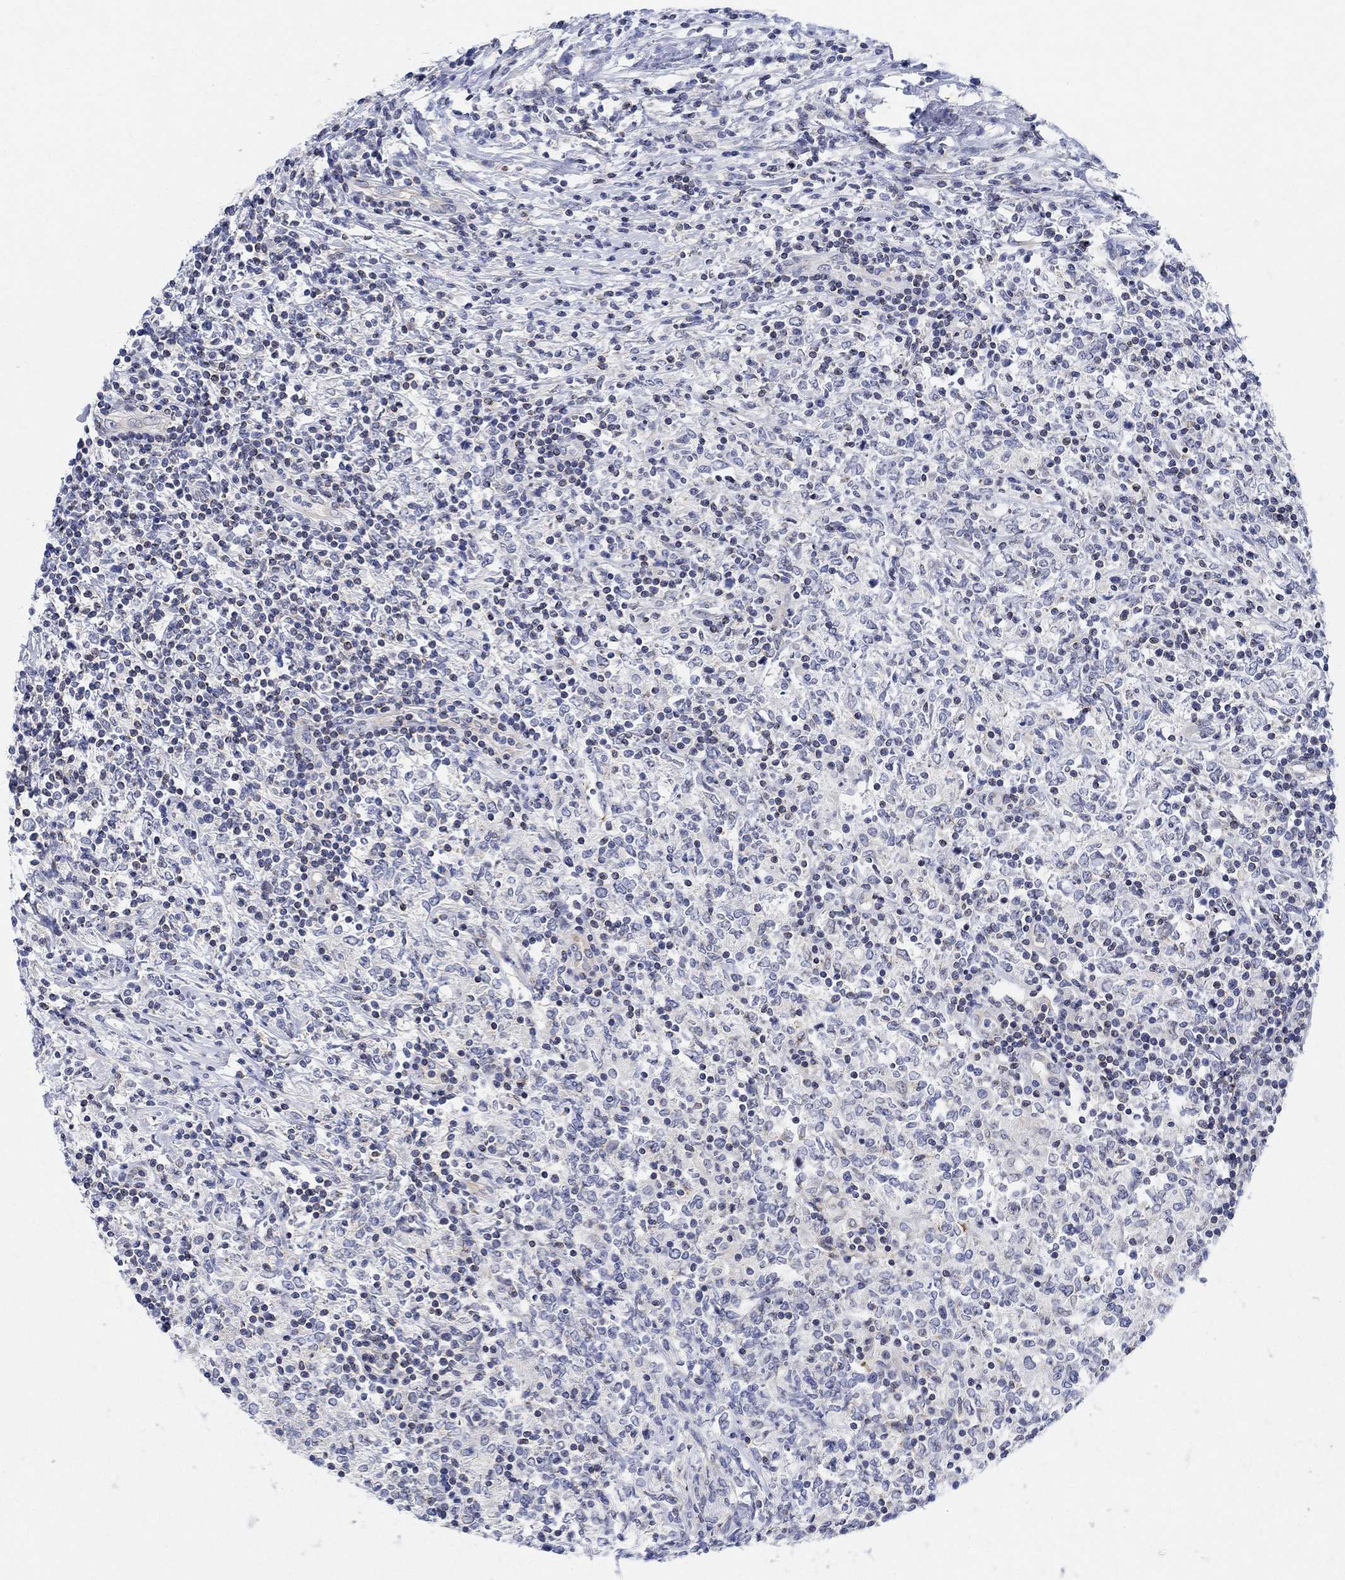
{"staining": {"intensity": "negative", "quantity": "none", "location": "none"}, "tissue": "lymphoma", "cell_type": "Tumor cells", "image_type": "cancer", "snomed": [{"axis": "morphology", "description": "Malignant lymphoma, non-Hodgkin's type, High grade"}, {"axis": "topography", "description": "Lymph node"}], "caption": "The image exhibits no staining of tumor cells in malignant lymphoma, non-Hodgkin's type (high-grade).", "gene": "PHF21B", "patient": {"sex": "female", "age": 84}}